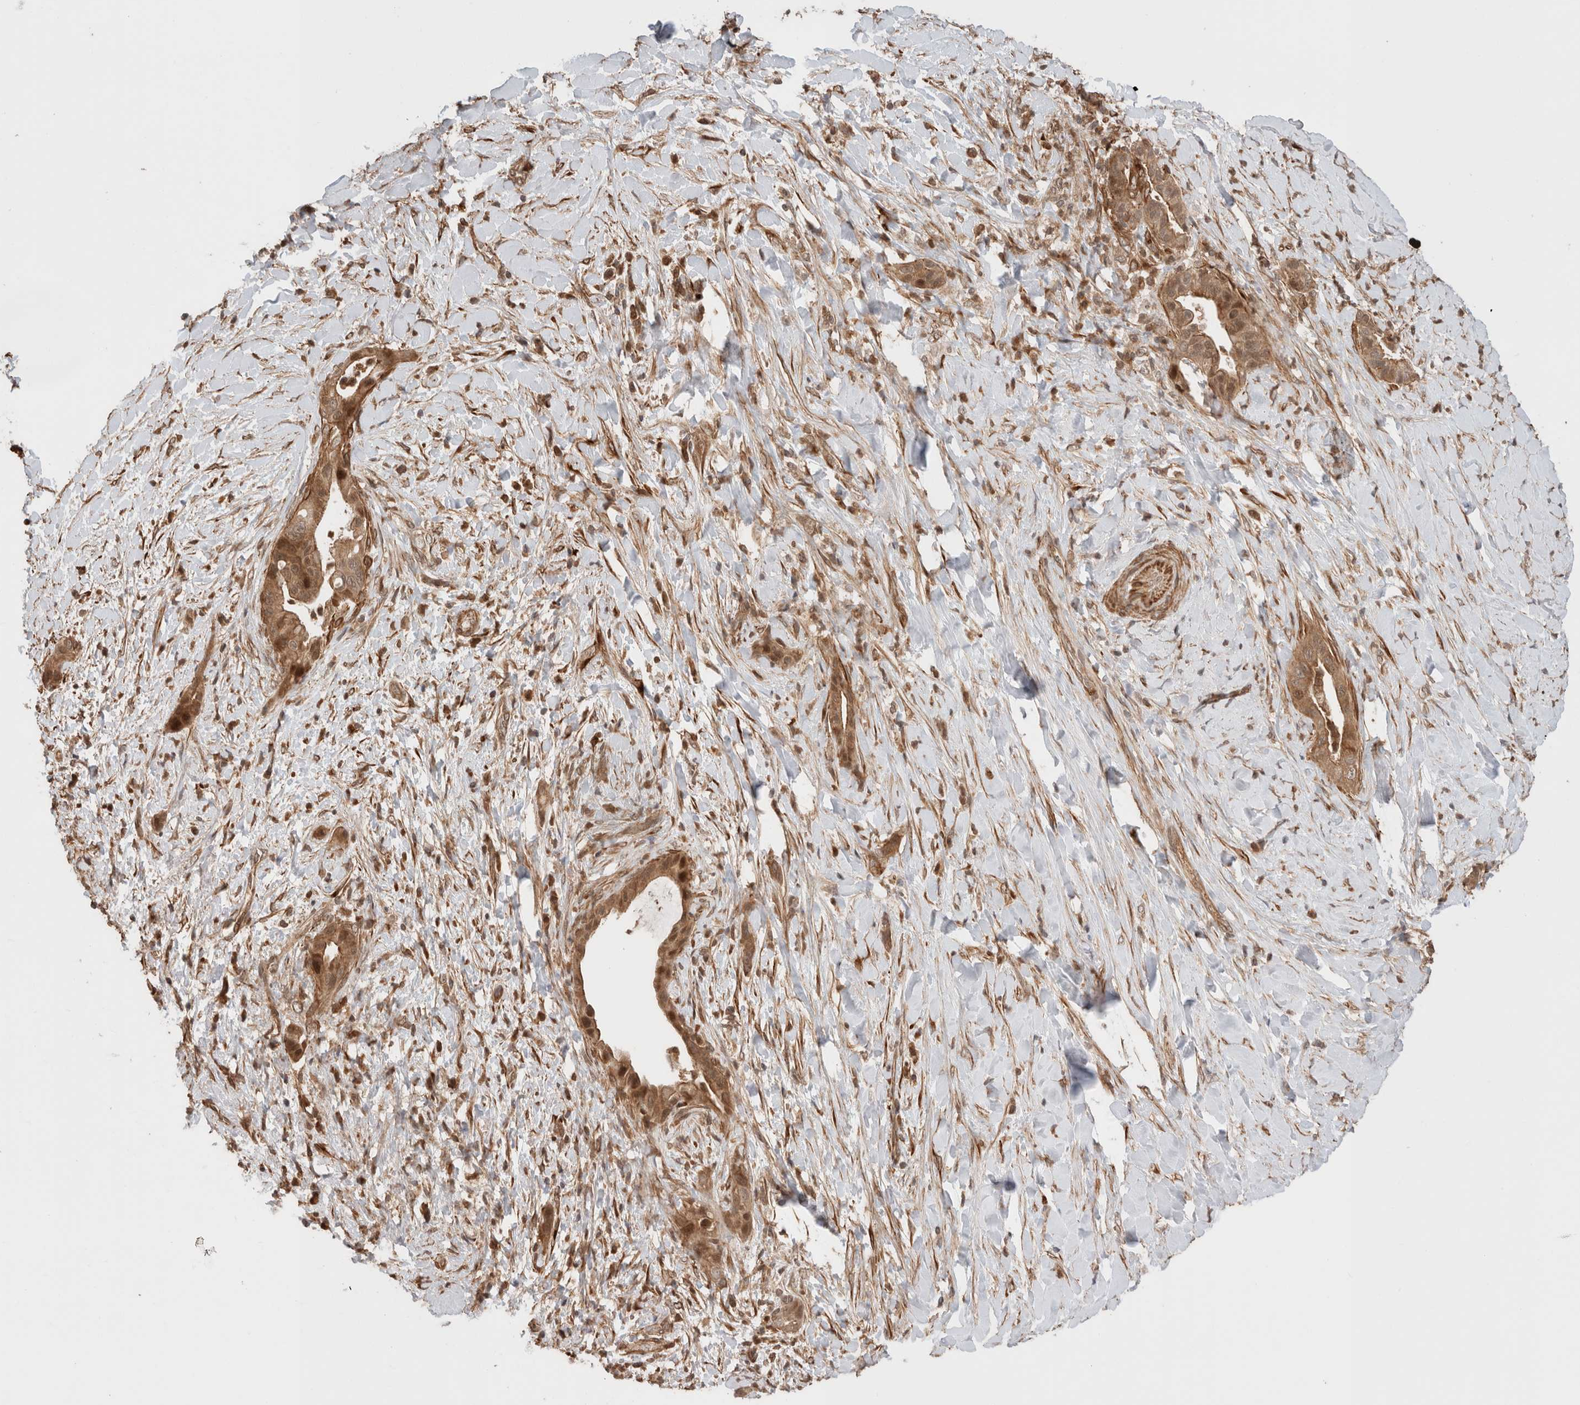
{"staining": {"intensity": "moderate", "quantity": ">75%", "location": "cytoplasmic/membranous"}, "tissue": "liver cancer", "cell_type": "Tumor cells", "image_type": "cancer", "snomed": [{"axis": "morphology", "description": "Cholangiocarcinoma"}, {"axis": "topography", "description": "Liver"}], "caption": "About >75% of tumor cells in human cholangiocarcinoma (liver) show moderate cytoplasmic/membranous protein staining as visualized by brown immunohistochemical staining.", "gene": "ZNF649", "patient": {"sex": "female", "age": 54}}